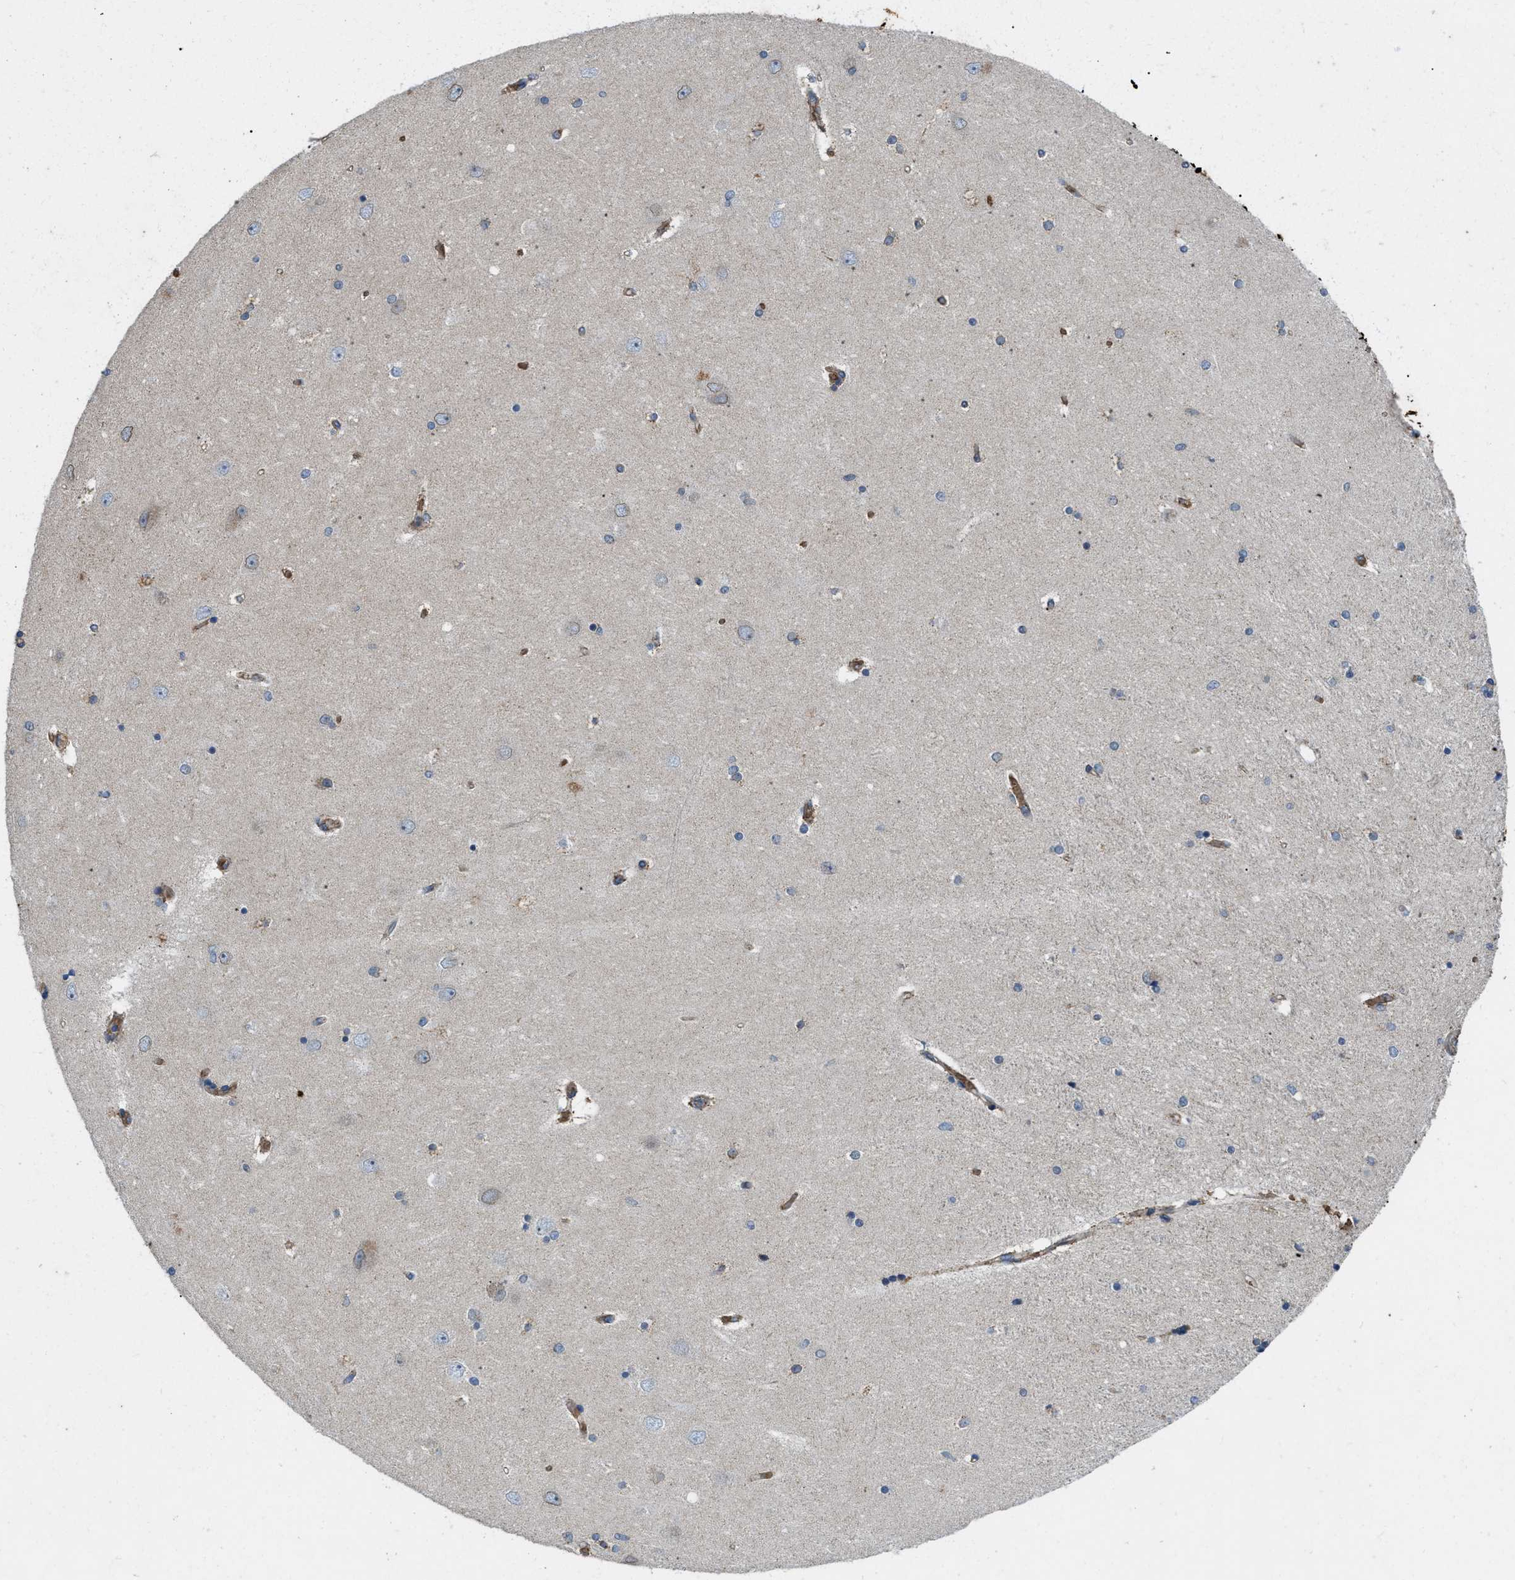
{"staining": {"intensity": "negative", "quantity": "none", "location": "none"}, "tissue": "hippocampus", "cell_type": "Glial cells", "image_type": "normal", "snomed": [{"axis": "morphology", "description": "Normal tissue, NOS"}, {"axis": "topography", "description": "Hippocampus"}], "caption": "Immunohistochemistry (IHC) of normal hippocampus reveals no expression in glial cells.", "gene": "ERC1", "patient": {"sex": "female", "age": 54}}